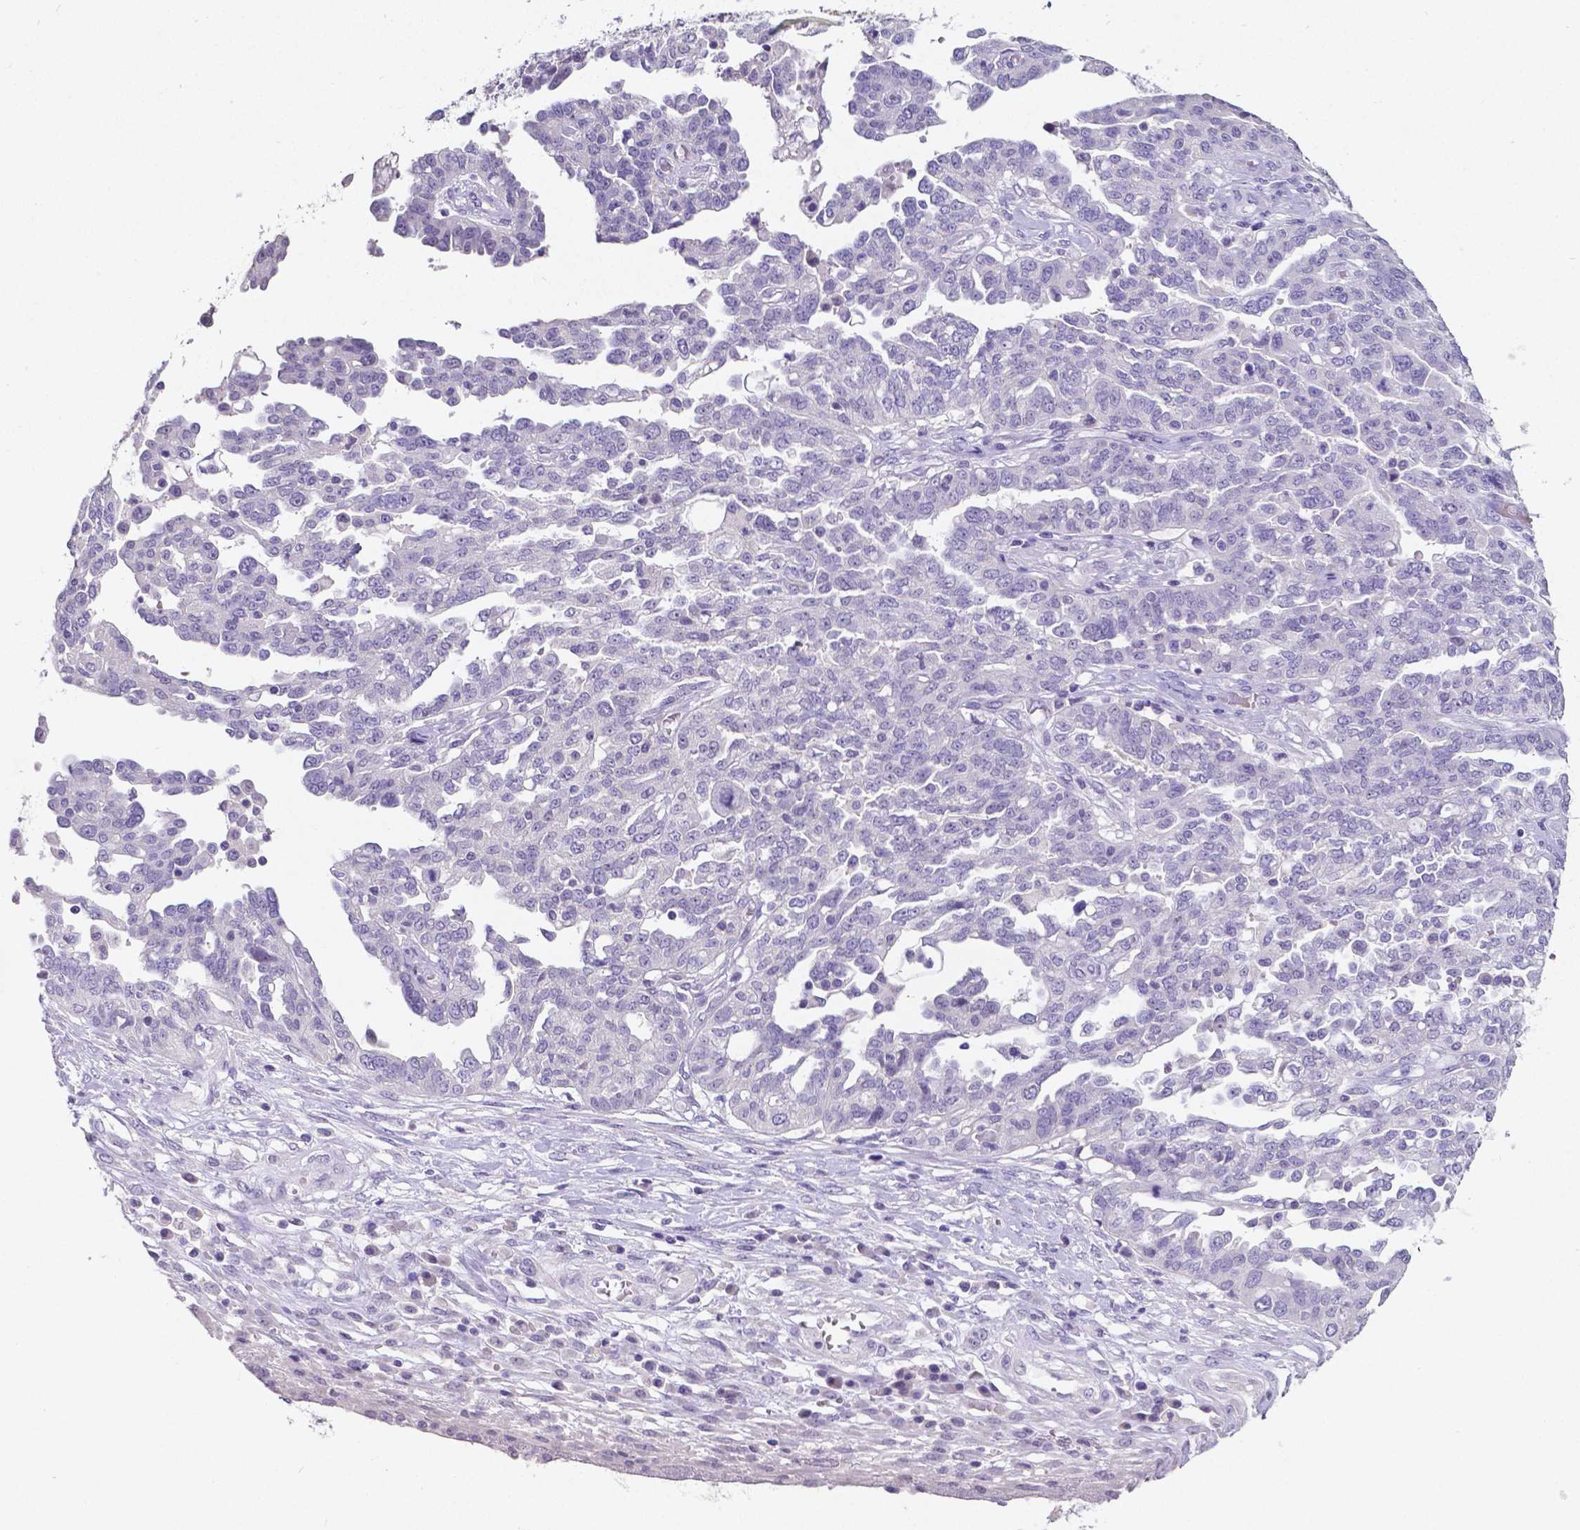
{"staining": {"intensity": "negative", "quantity": "none", "location": "none"}, "tissue": "ovarian cancer", "cell_type": "Tumor cells", "image_type": "cancer", "snomed": [{"axis": "morphology", "description": "Cystadenocarcinoma, serous, NOS"}, {"axis": "topography", "description": "Ovary"}], "caption": "This is an immunohistochemistry (IHC) image of human serous cystadenocarcinoma (ovarian). There is no staining in tumor cells.", "gene": "SATB2", "patient": {"sex": "female", "age": 67}}